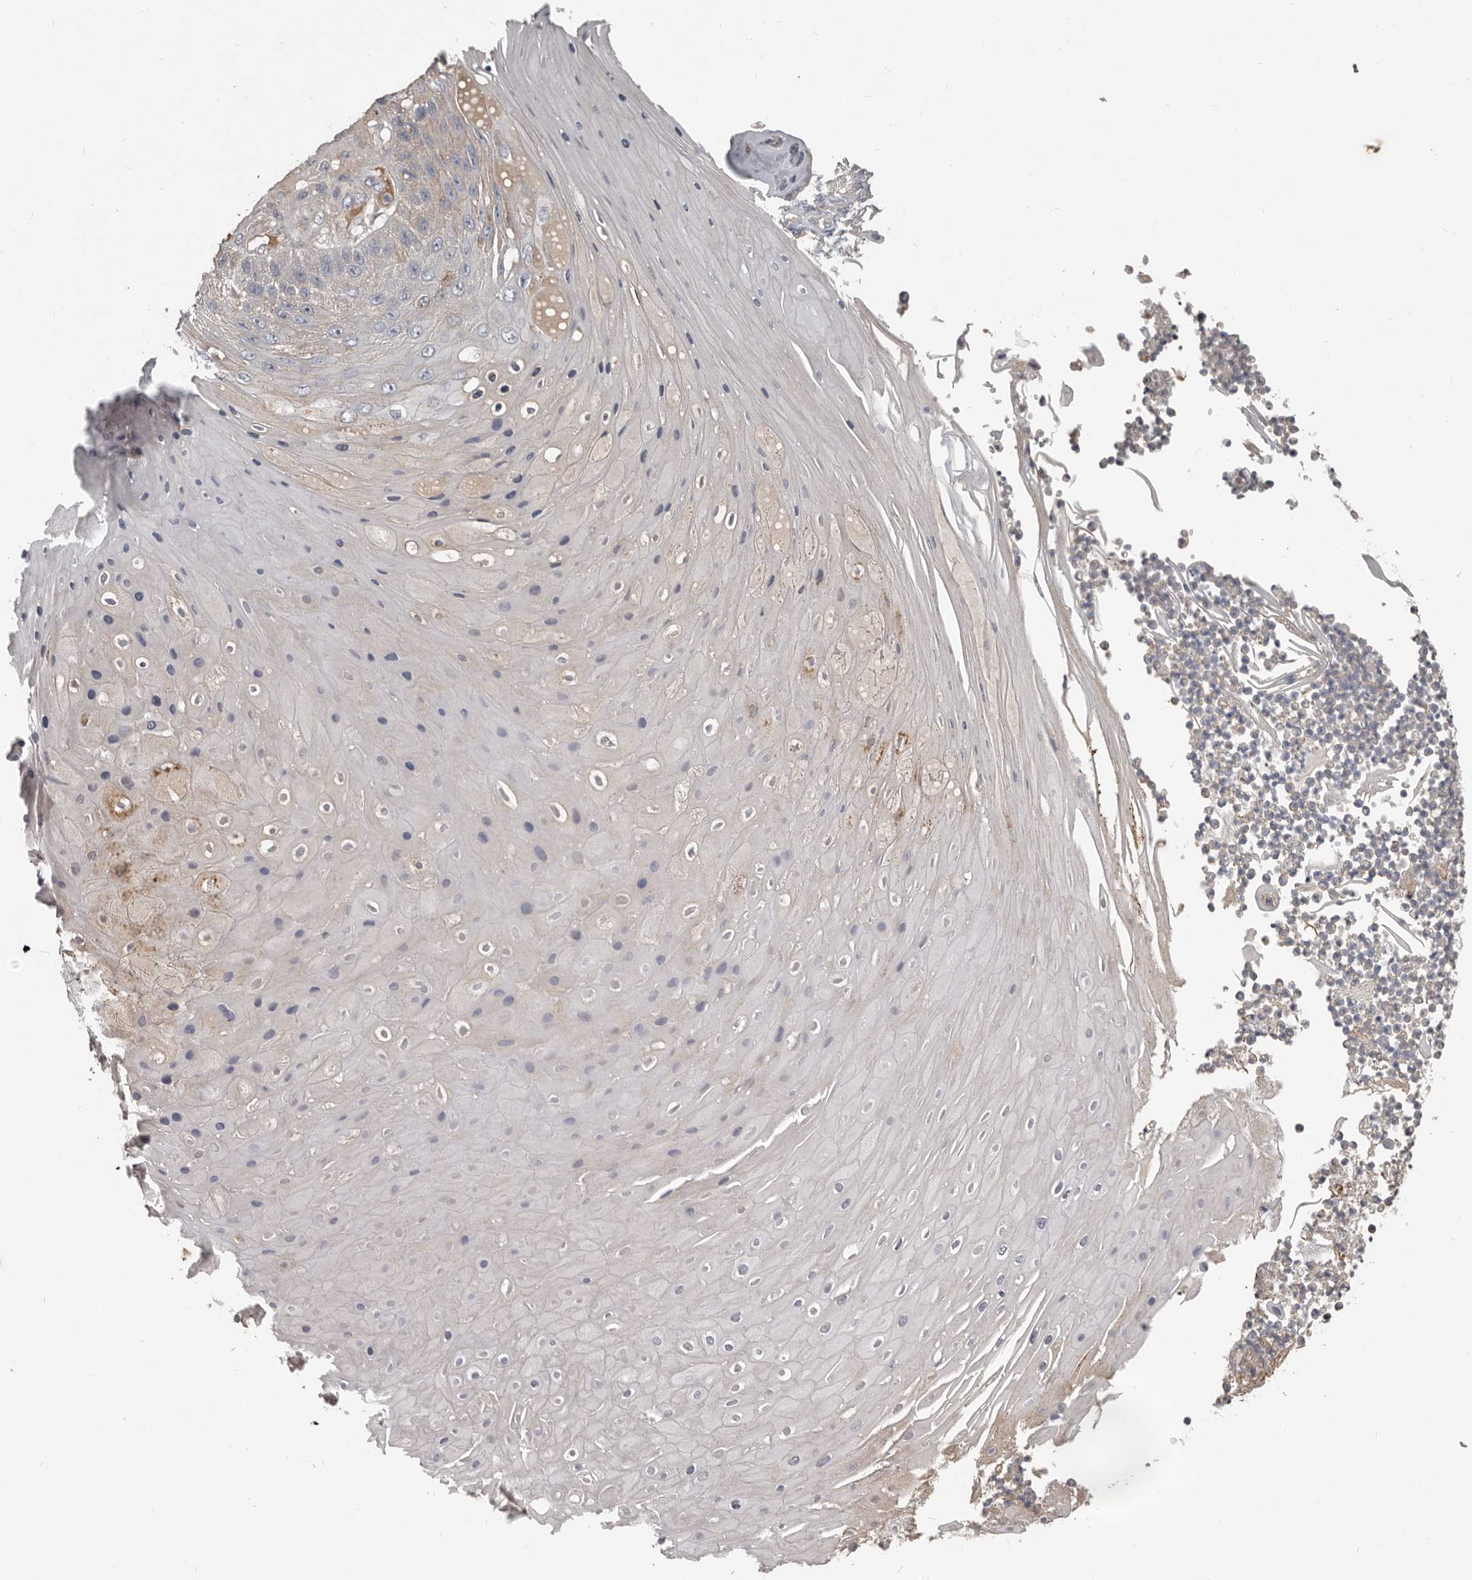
{"staining": {"intensity": "negative", "quantity": "none", "location": "none"}, "tissue": "skin cancer", "cell_type": "Tumor cells", "image_type": "cancer", "snomed": [{"axis": "morphology", "description": "Squamous cell carcinoma, NOS"}, {"axis": "topography", "description": "Skin"}], "caption": "This is an immunohistochemistry (IHC) micrograph of human skin cancer. There is no staining in tumor cells.", "gene": "CA6", "patient": {"sex": "female", "age": 88}}